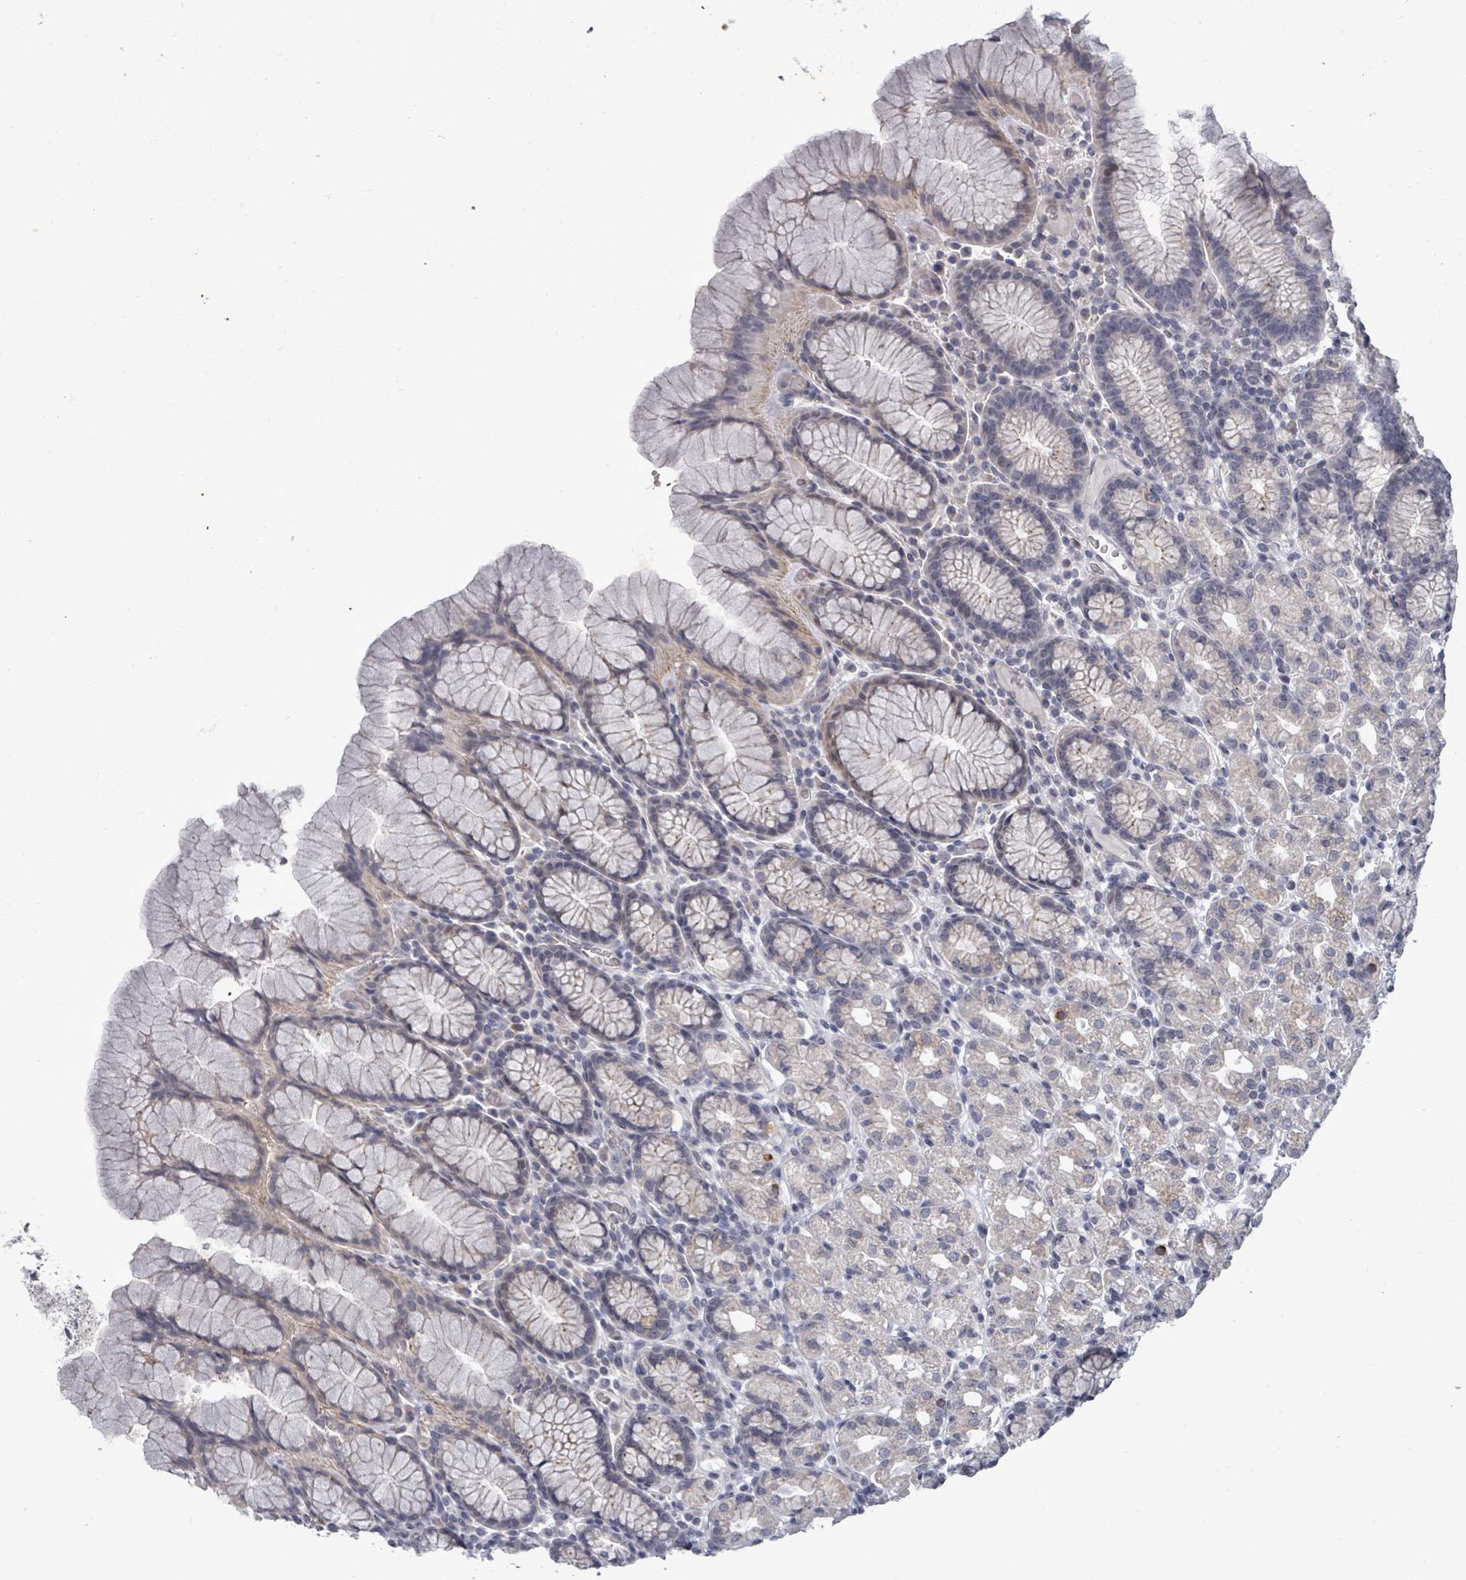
{"staining": {"intensity": "weak", "quantity": "<25%", "location": "cytoplasmic/membranous"}, "tissue": "stomach", "cell_type": "Glandular cells", "image_type": "normal", "snomed": [{"axis": "morphology", "description": "Normal tissue, NOS"}, {"axis": "topography", "description": "Stomach, upper"}, {"axis": "topography", "description": "Stomach"}], "caption": "Stomach stained for a protein using IHC reveals no positivity glandular cells.", "gene": "PTPN20", "patient": {"sex": "male", "age": 62}}